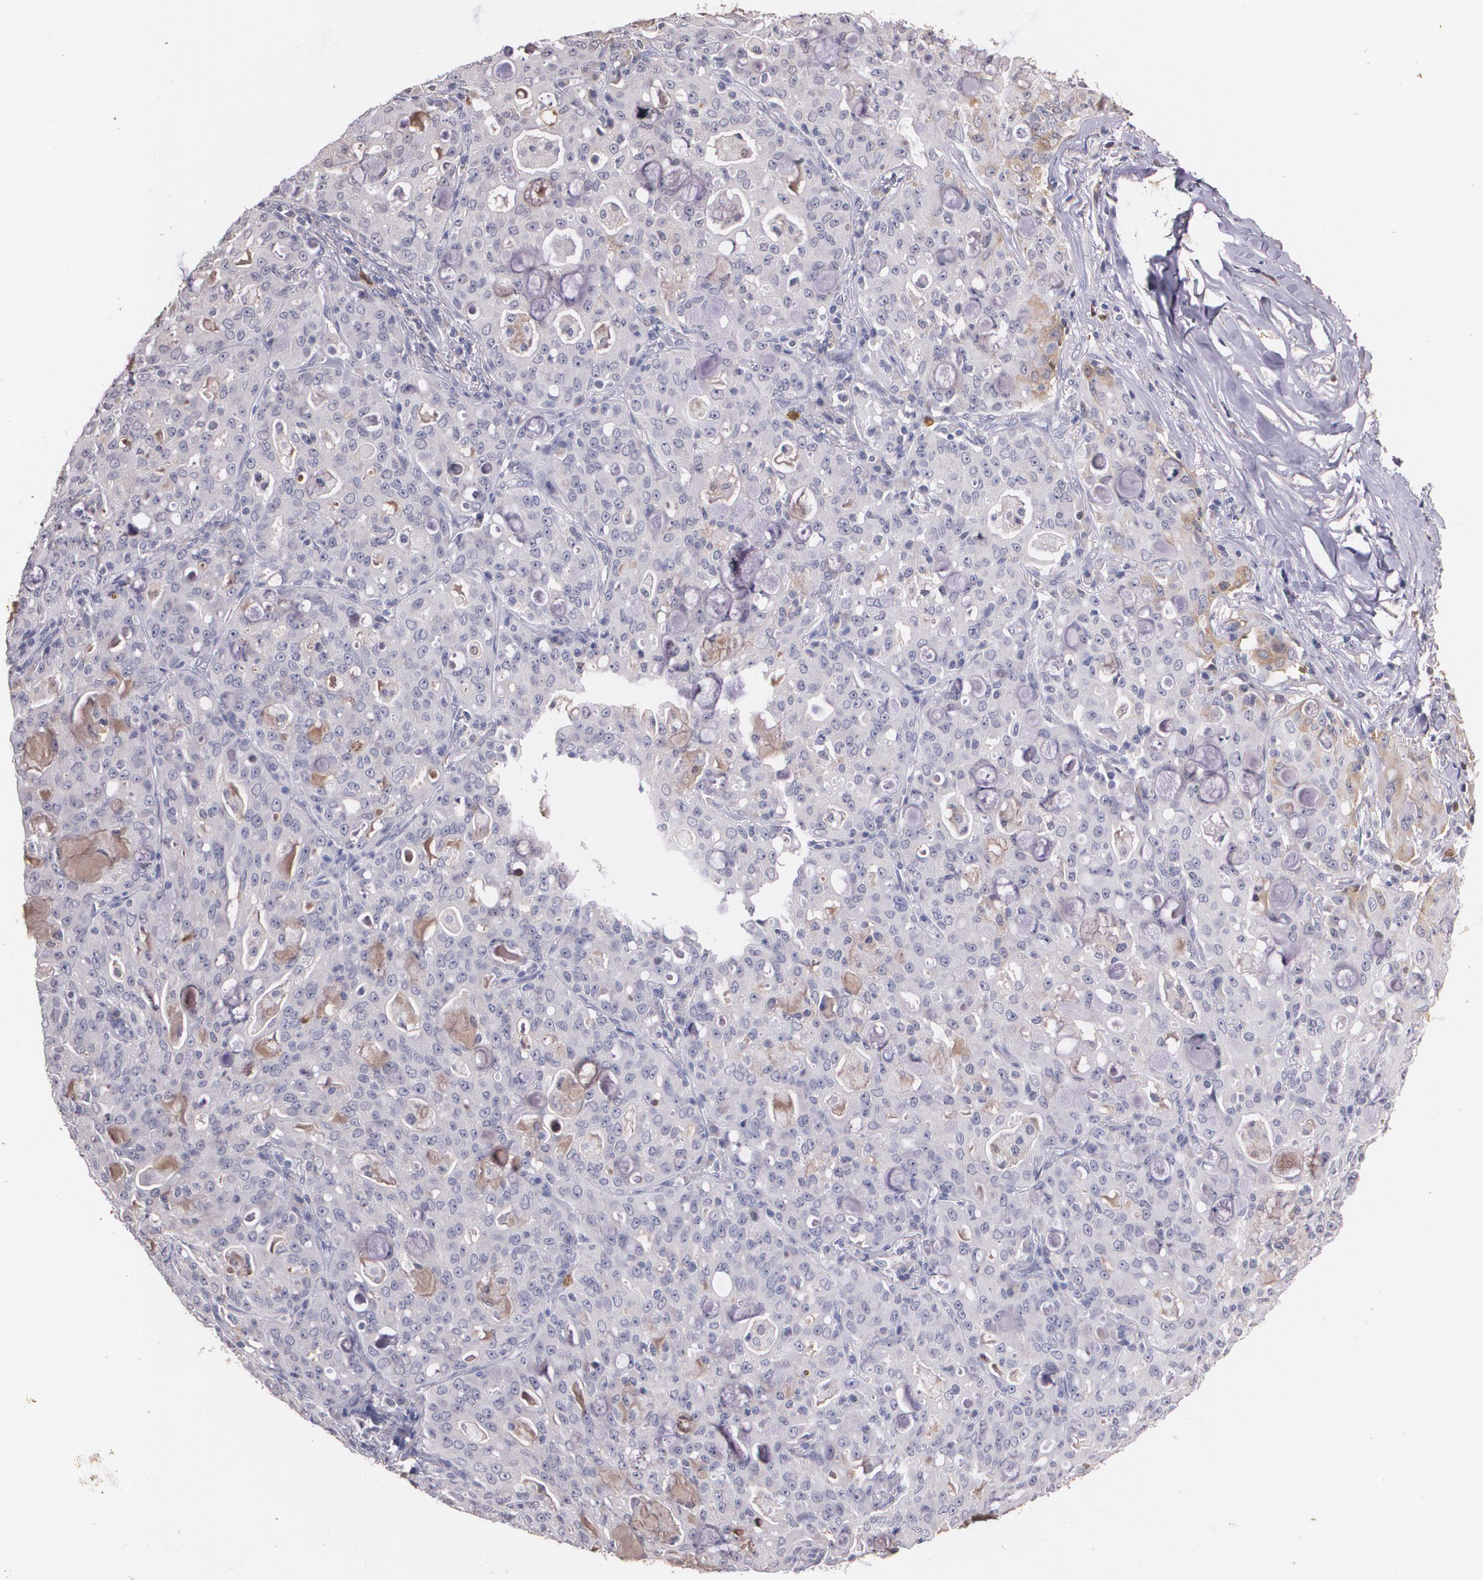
{"staining": {"intensity": "moderate", "quantity": "<25%", "location": "cytoplasmic/membranous"}, "tissue": "lung cancer", "cell_type": "Tumor cells", "image_type": "cancer", "snomed": [{"axis": "morphology", "description": "Adenocarcinoma, NOS"}, {"axis": "topography", "description": "Lung"}], "caption": "DAB (3,3'-diaminobenzidine) immunohistochemical staining of lung cancer (adenocarcinoma) demonstrates moderate cytoplasmic/membranous protein positivity in approximately <25% of tumor cells. (IHC, brightfield microscopy, high magnification).", "gene": "PTS", "patient": {"sex": "female", "age": 44}}